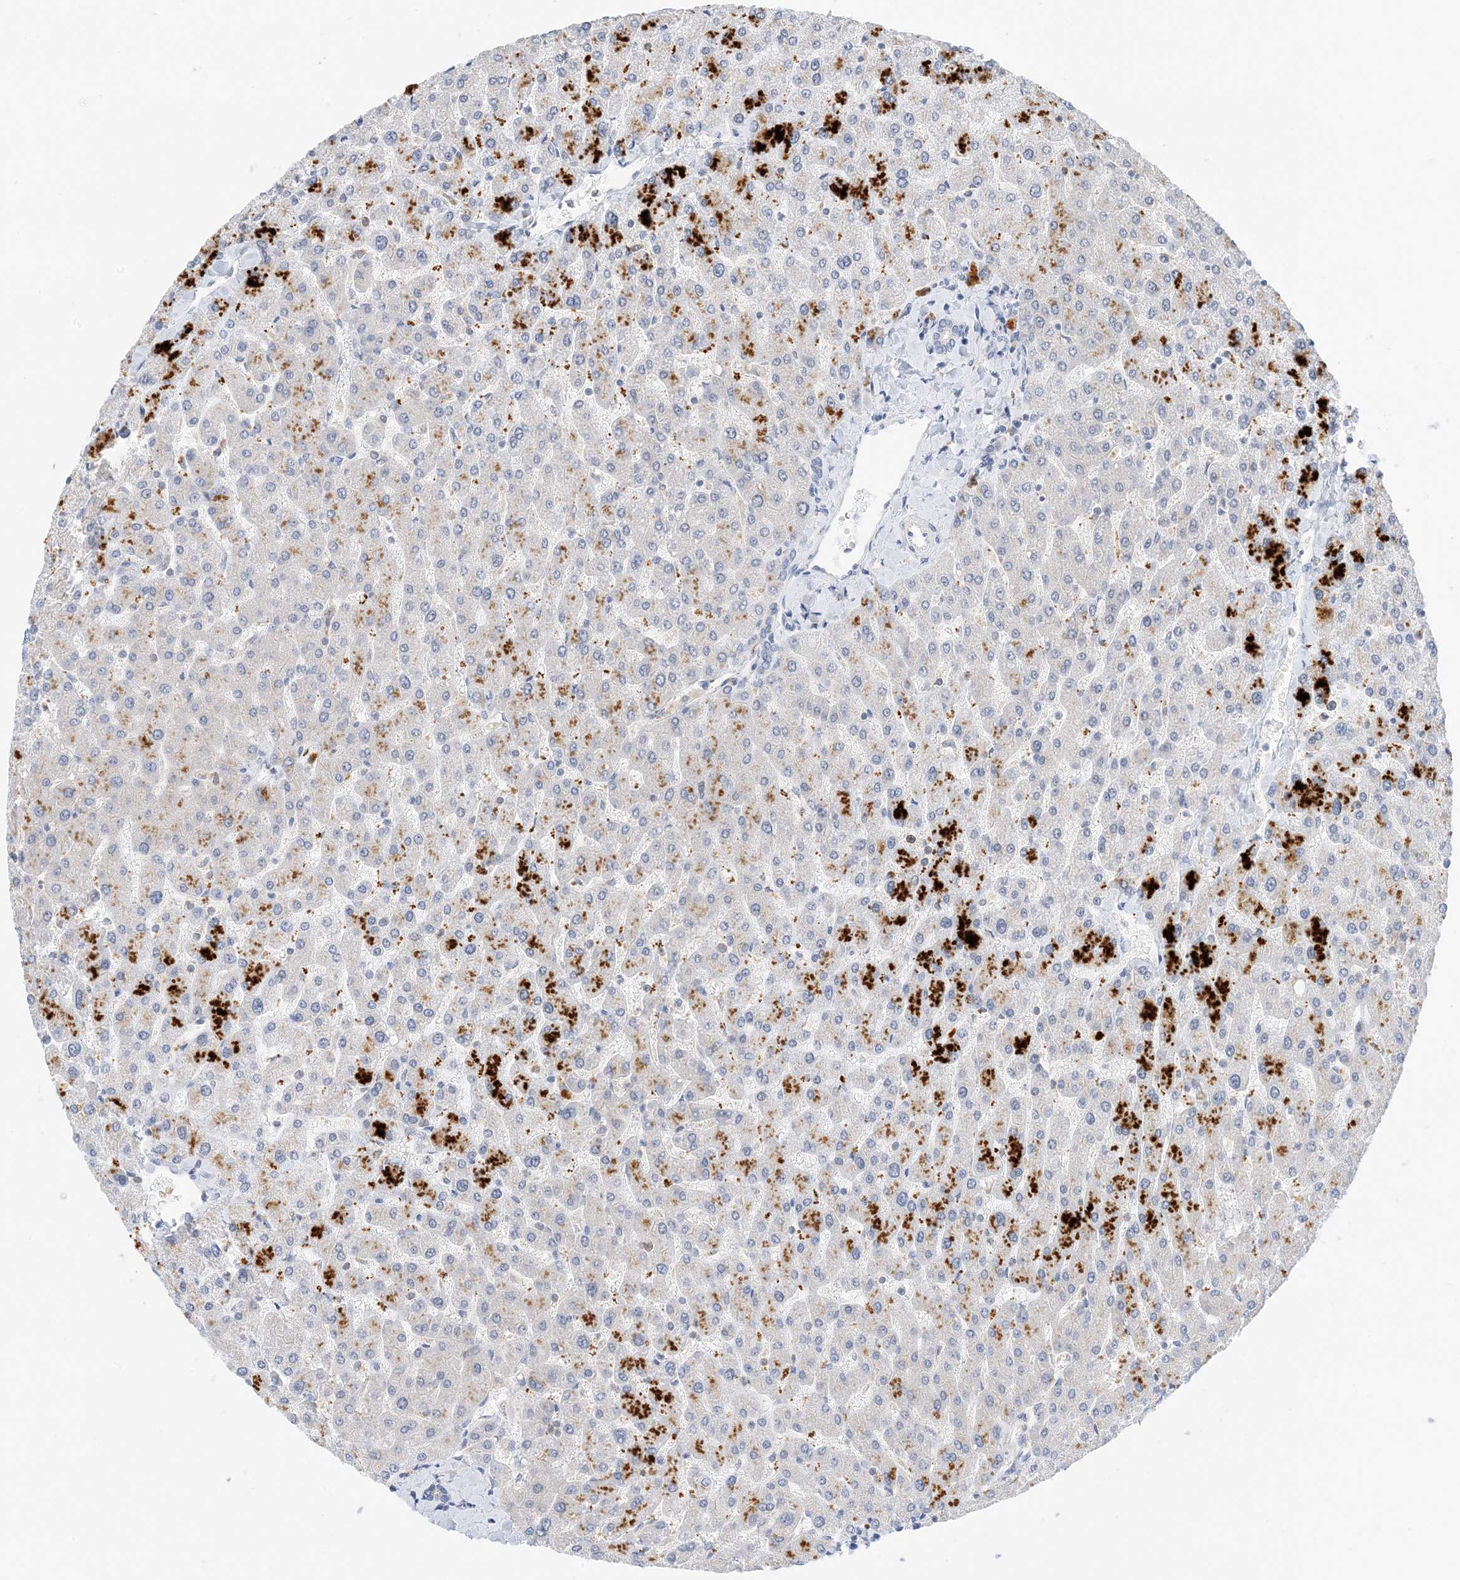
{"staining": {"intensity": "negative", "quantity": "none", "location": "none"}, "tissue": "liver", "cell_type": "Cholangiocytes", "image_type": "normal", "snomed": [{"axis": "morphology", "description": "Normal tissue, NOS"}, {"axis": "topography", "description": "Liver"}], "caption": "Protein analysis of normal liver reveals no significant positivity in cholangiocytes.", "gene": "KIFBP", "patient": {"sex": "male", "age": 55}}